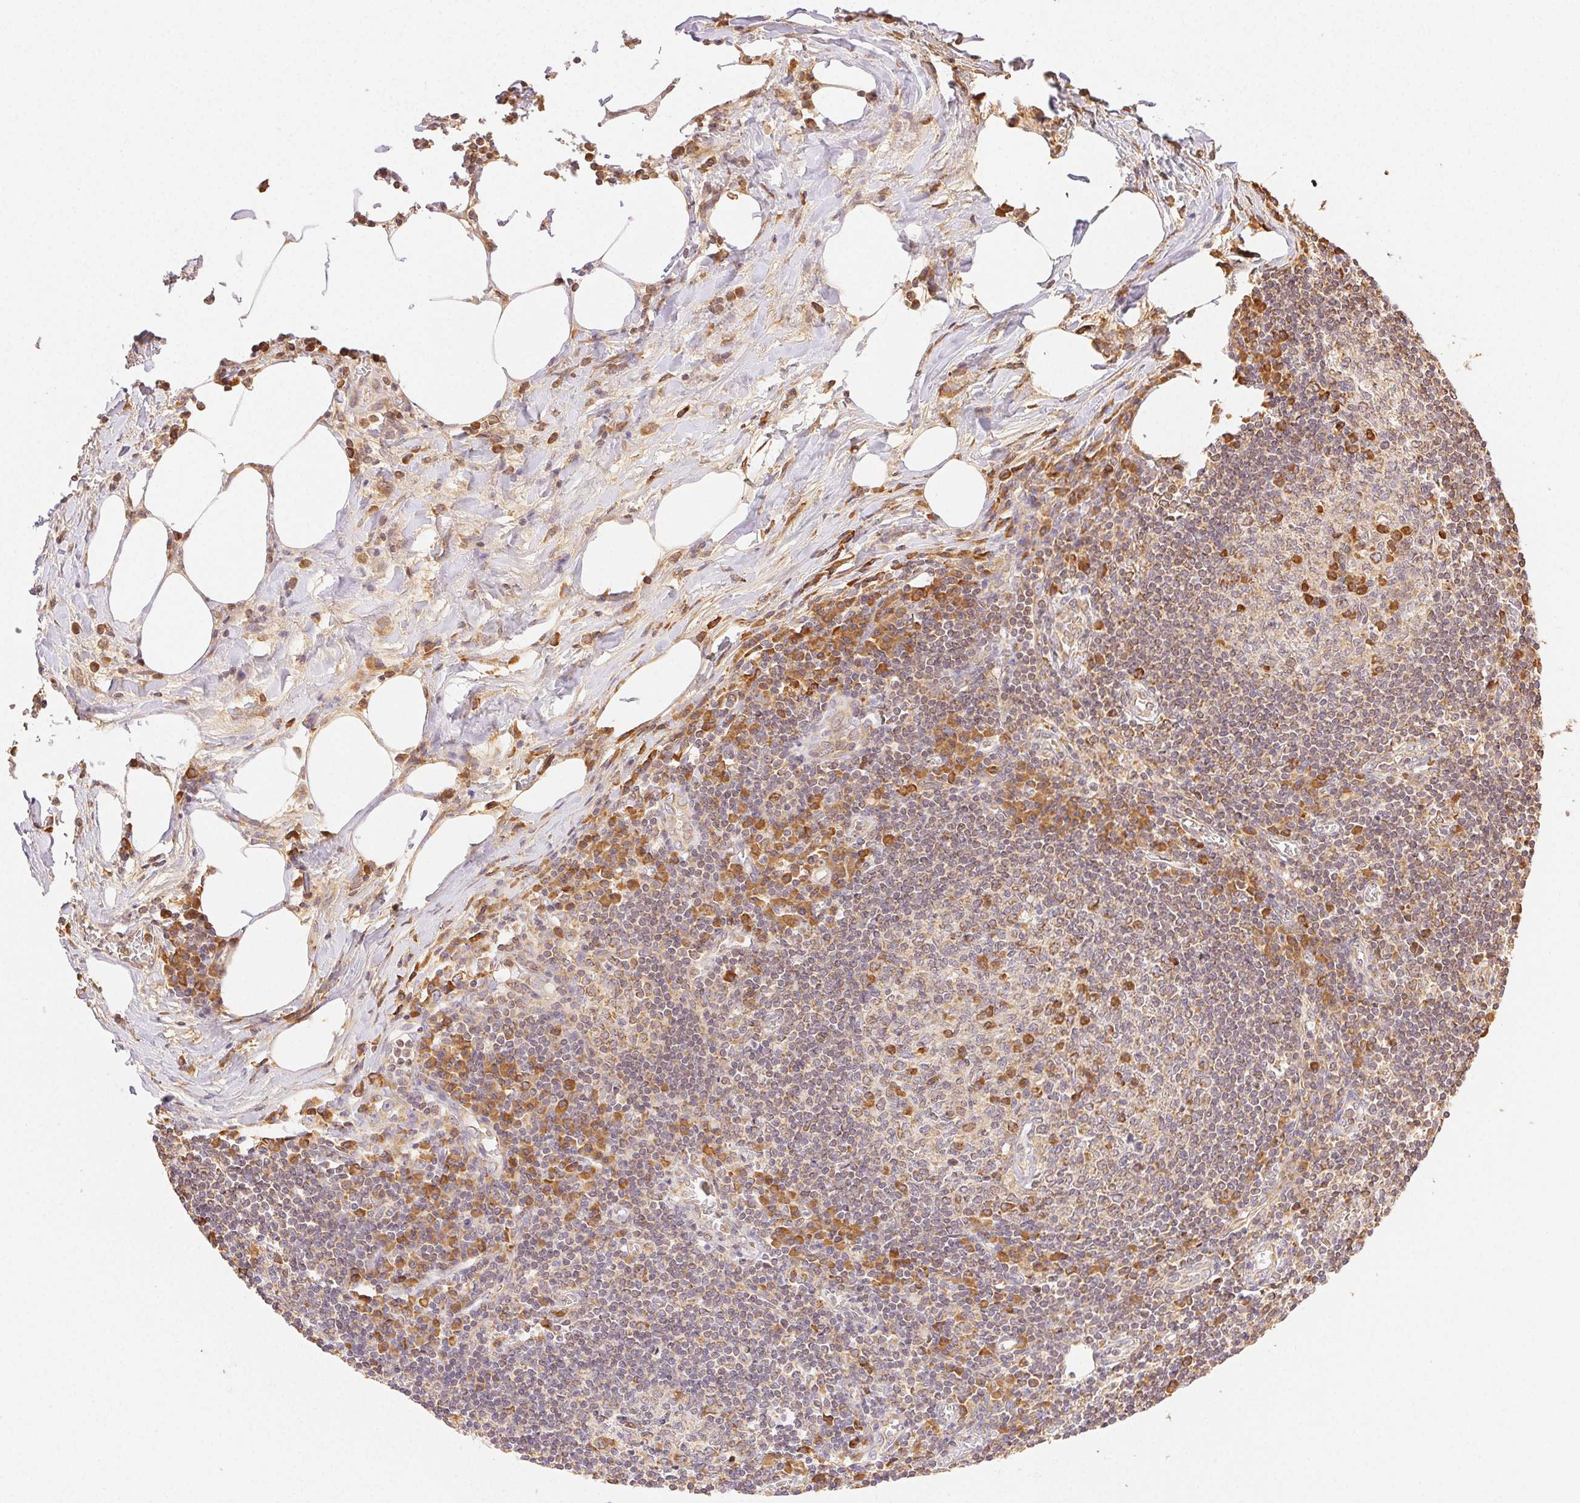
{"staining": {"intensity": "moderate", "quantity": "<25%", "location": "cytoplasmic/membranous"}, "tissue": "lymph node", "cell_type": "Germinal center cells", "image_type": "normal", "snomed": [{"axis": "morphology", "description": "Normal tissue, NOS"}, {"axis": "topography", "description": "Lymph node"}], "caption": "IHC photomicrograph of benign human lymph node stained for a protein (brown), which shows low levels of moderate cytoplasmic/membranous positivity in about <25% of germinal center cells.", "gene": "ENTREP1", "patient": {"sex": "male", "age": 67}}